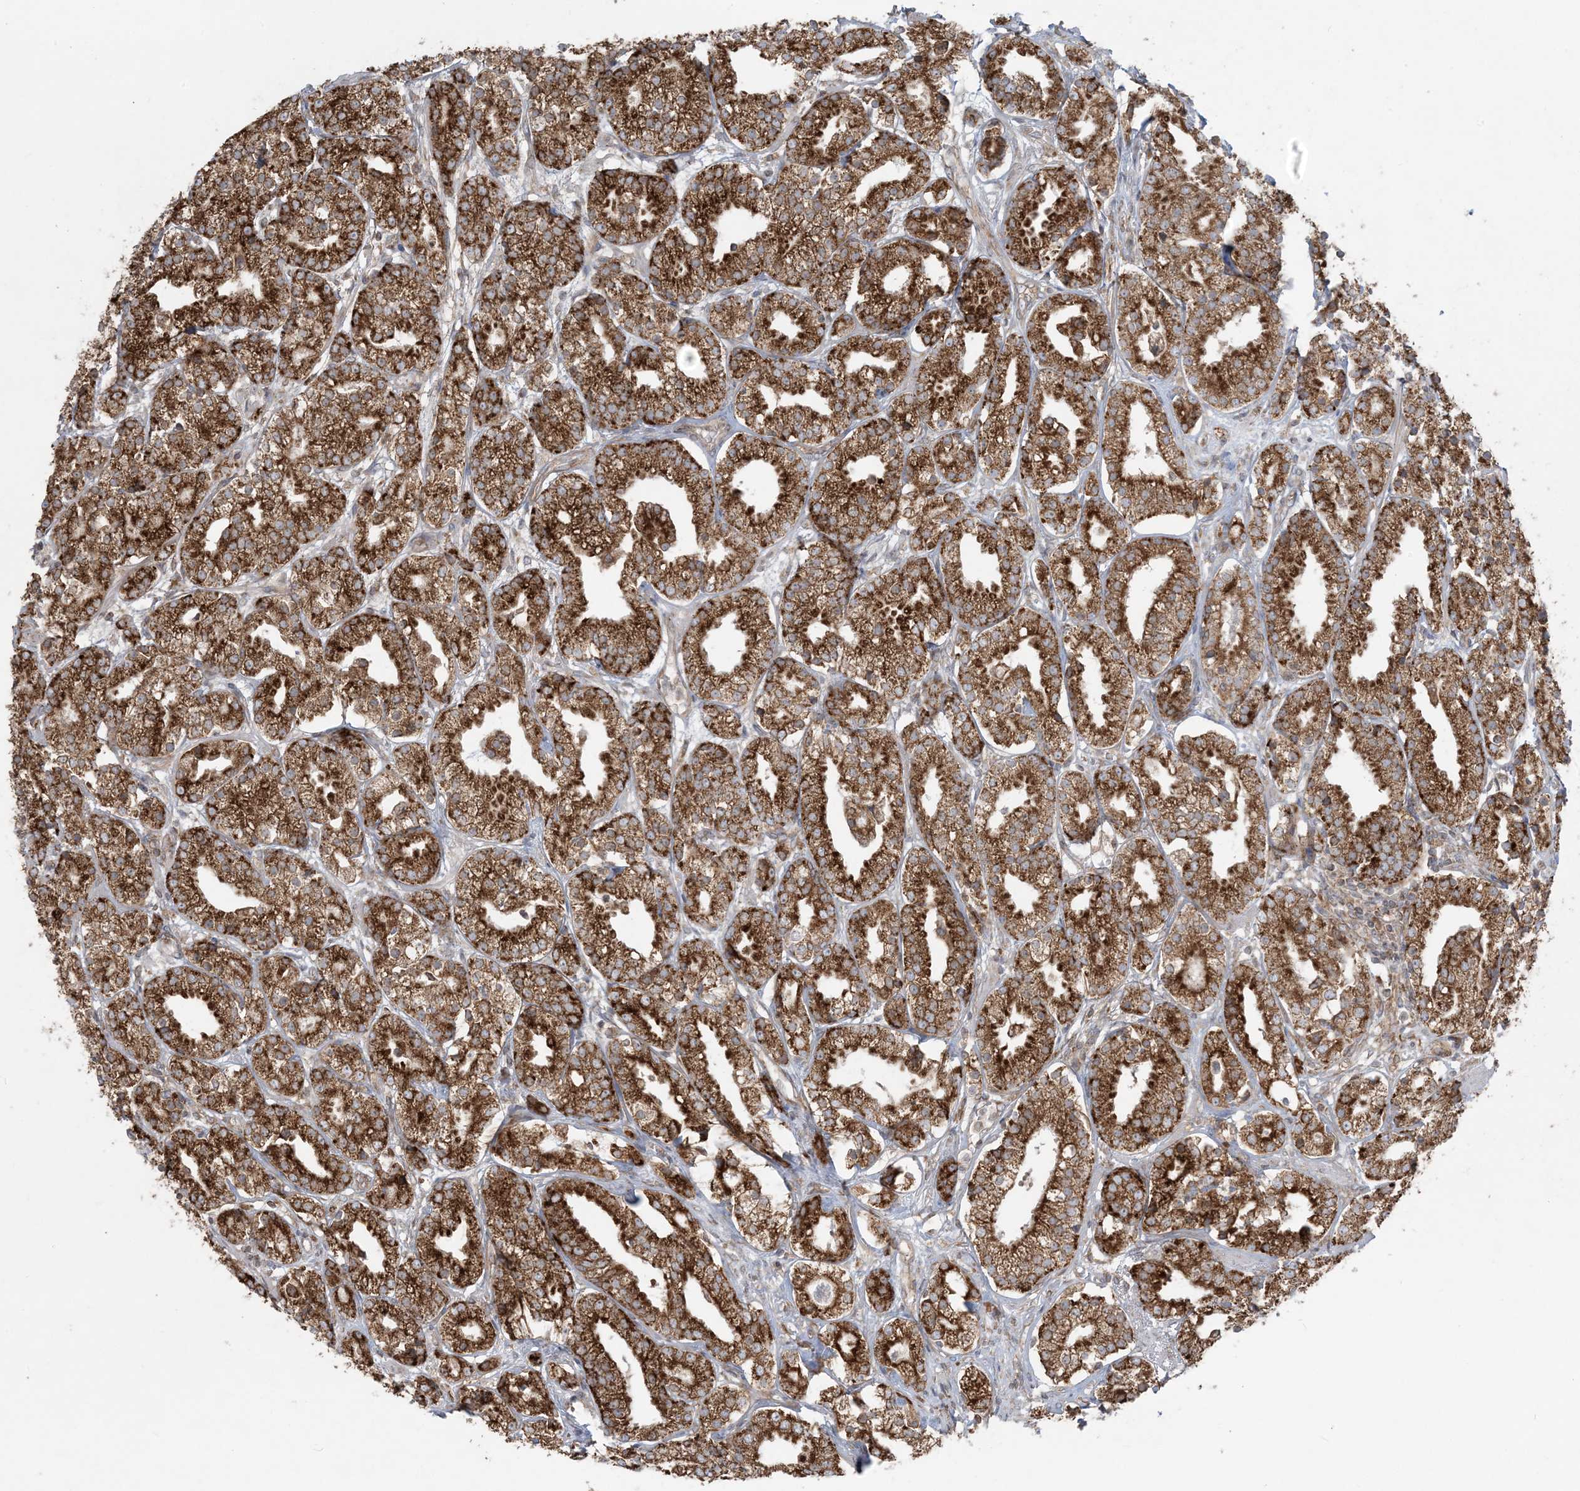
{"staining": {"intensity": "strong", "quantity": ">75%", "location": "cytoplasmic/membranous"}, "tissue": "prostate cancer", "cell_type": "Tumor cells", "image_type": "cancer", "snomed": [{"axis": "morphology", "description": "Adenocarcinoma, High grade"}, {"axis": "topography", "description": "Prostate"}], "caption": "Human prostate cancer (adenocarcinoma (high-grade)) stained for a protein (brown) displays strong cytoplasmic/membranous positive expression in about >75% of tumor cells.", "gene": "UBXN4", "patient": {"sex": "male", "age": 69}}